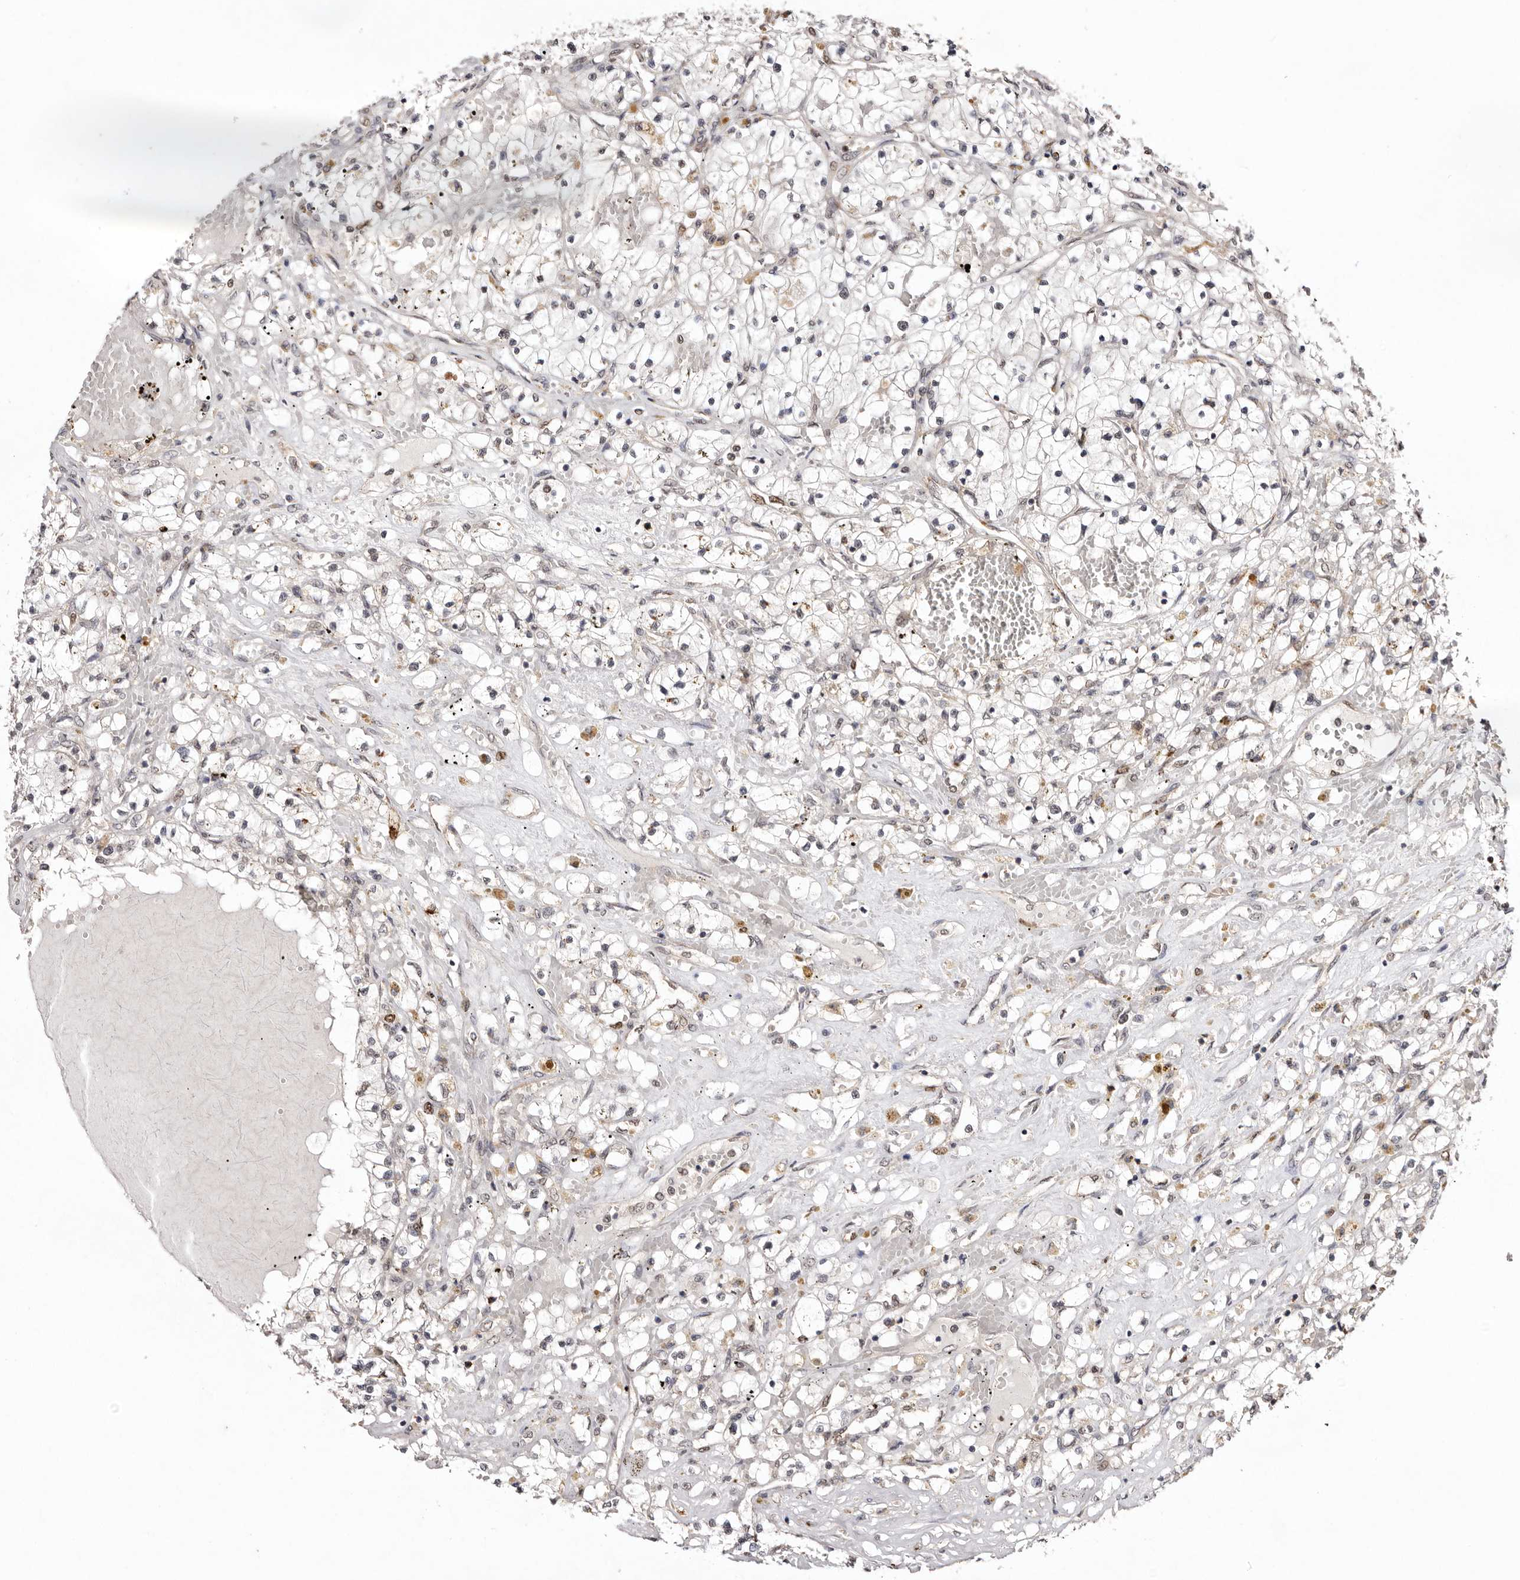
{"staining": {"intensity": "weak", "quantity": "<25%", "location": "nuclear"}, "tissue": "renal cancer", "cell_type": "Tumor cells", "image_type": "cancer", "snomed": [{"axis": "morphology", "description": "Normal tissue, NOS"}, {"axis": "morphology", "description": "Adenocarcinoma, NOS"}, {"axis": "topography", "description": "Kidney"}], "caption": "Immunohistochemistry (IHC) image of human renal cancer (adenocarcinoma) stained for a protein (brown), which exhibits no positivity in tumor cells.", "gene": "NOTCH1", "patient": {"sex": "male", "age": 68}}